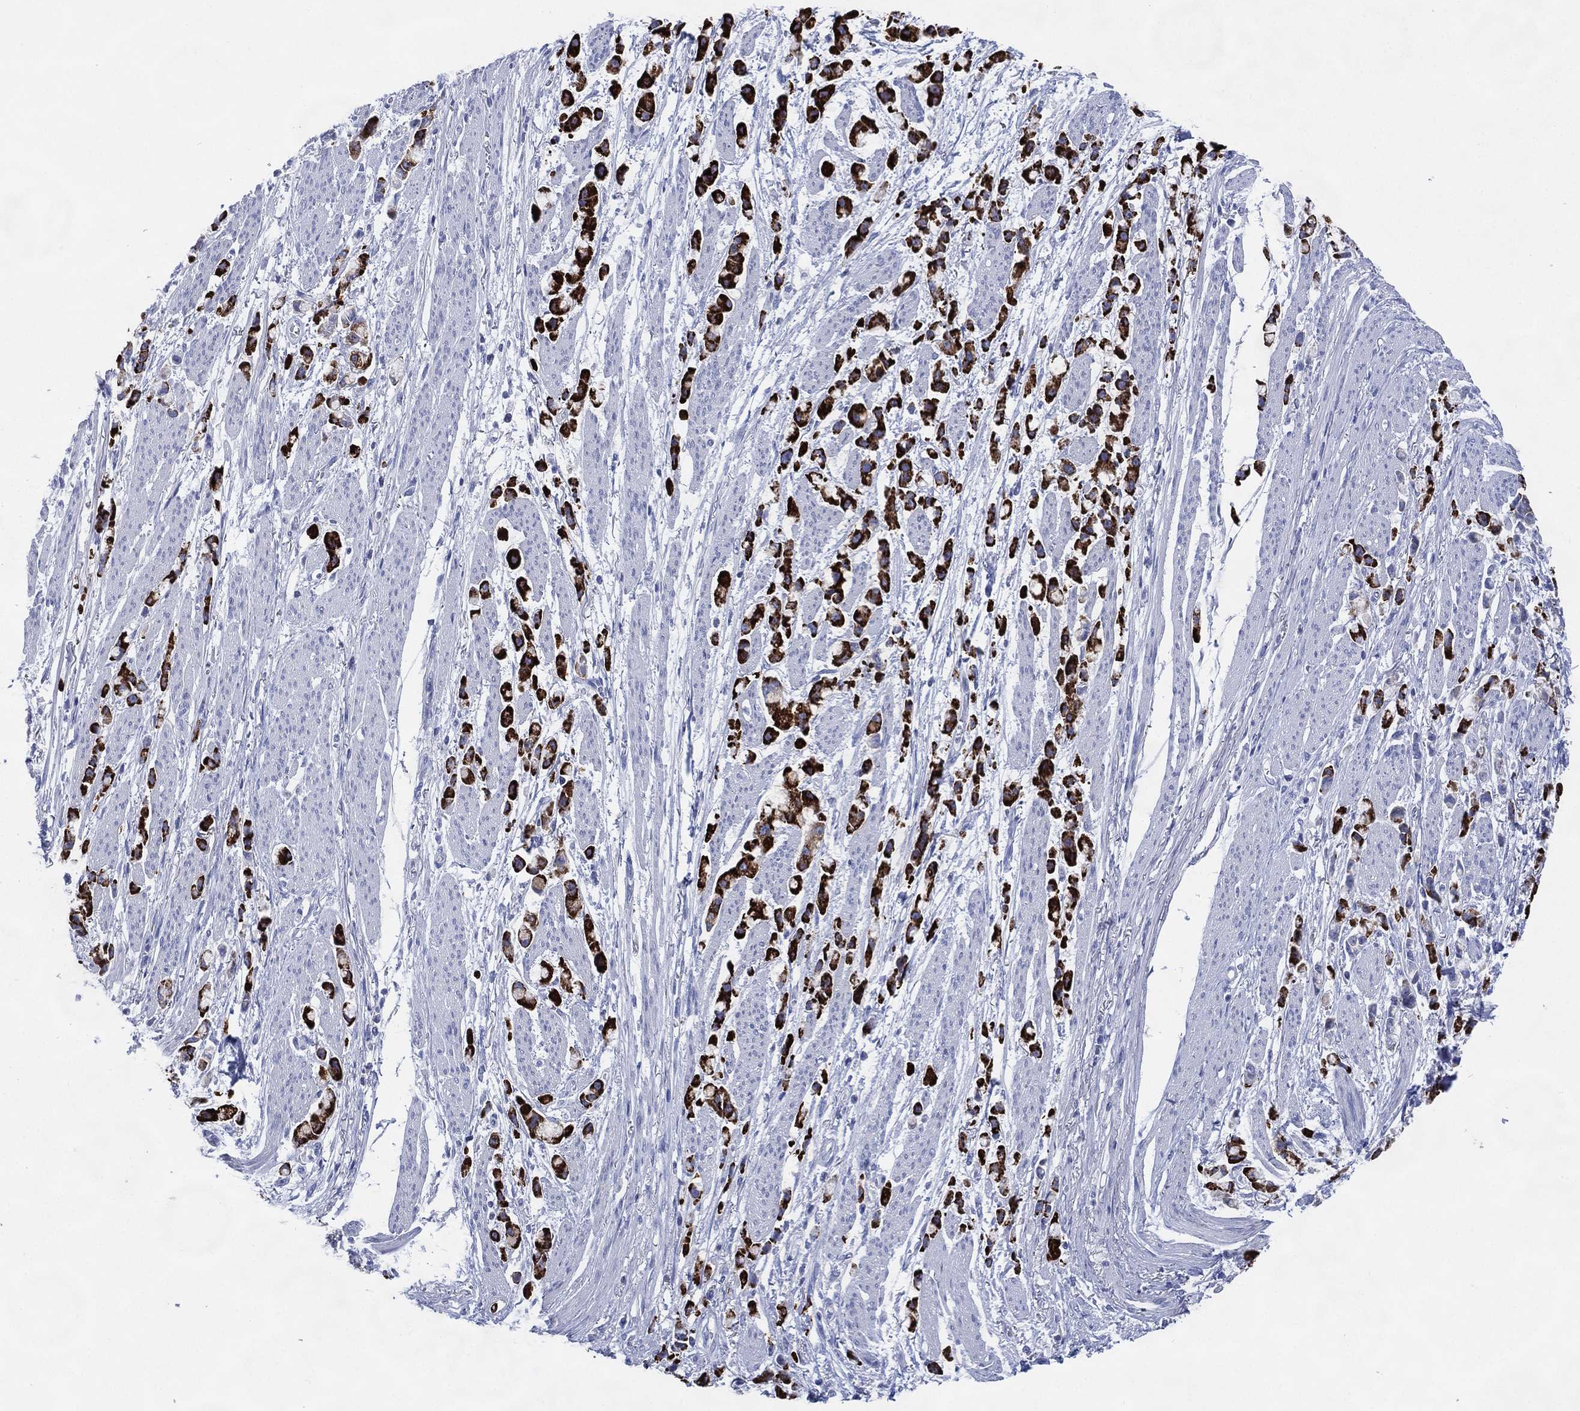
{"staining": {"intensity": "strong", "quantity": ">75%", "location": "cytoplasmic/membranous"}, "tissue": "stomach cancer", "cell_type": "Tumor cells", "image_type": "cancer", "snomed": [{"axis": "morphology", "description": "Adenocarcinoma, NOS"}, {"axis": "topography", "description": "Stomach"}], "caption": "A micrograph of human stomach cancer (adenocarcinoma) stained for a protein shows strong cytoplasmic/membranous brown staining in tumor cells. The protein of interest is stained brown, and the nuclei are stained in blue (DAB IHC with brightfield microscopy, high magnification).", "gene": "TMEM247", "patient": {"sex": "female", "age": 81}}